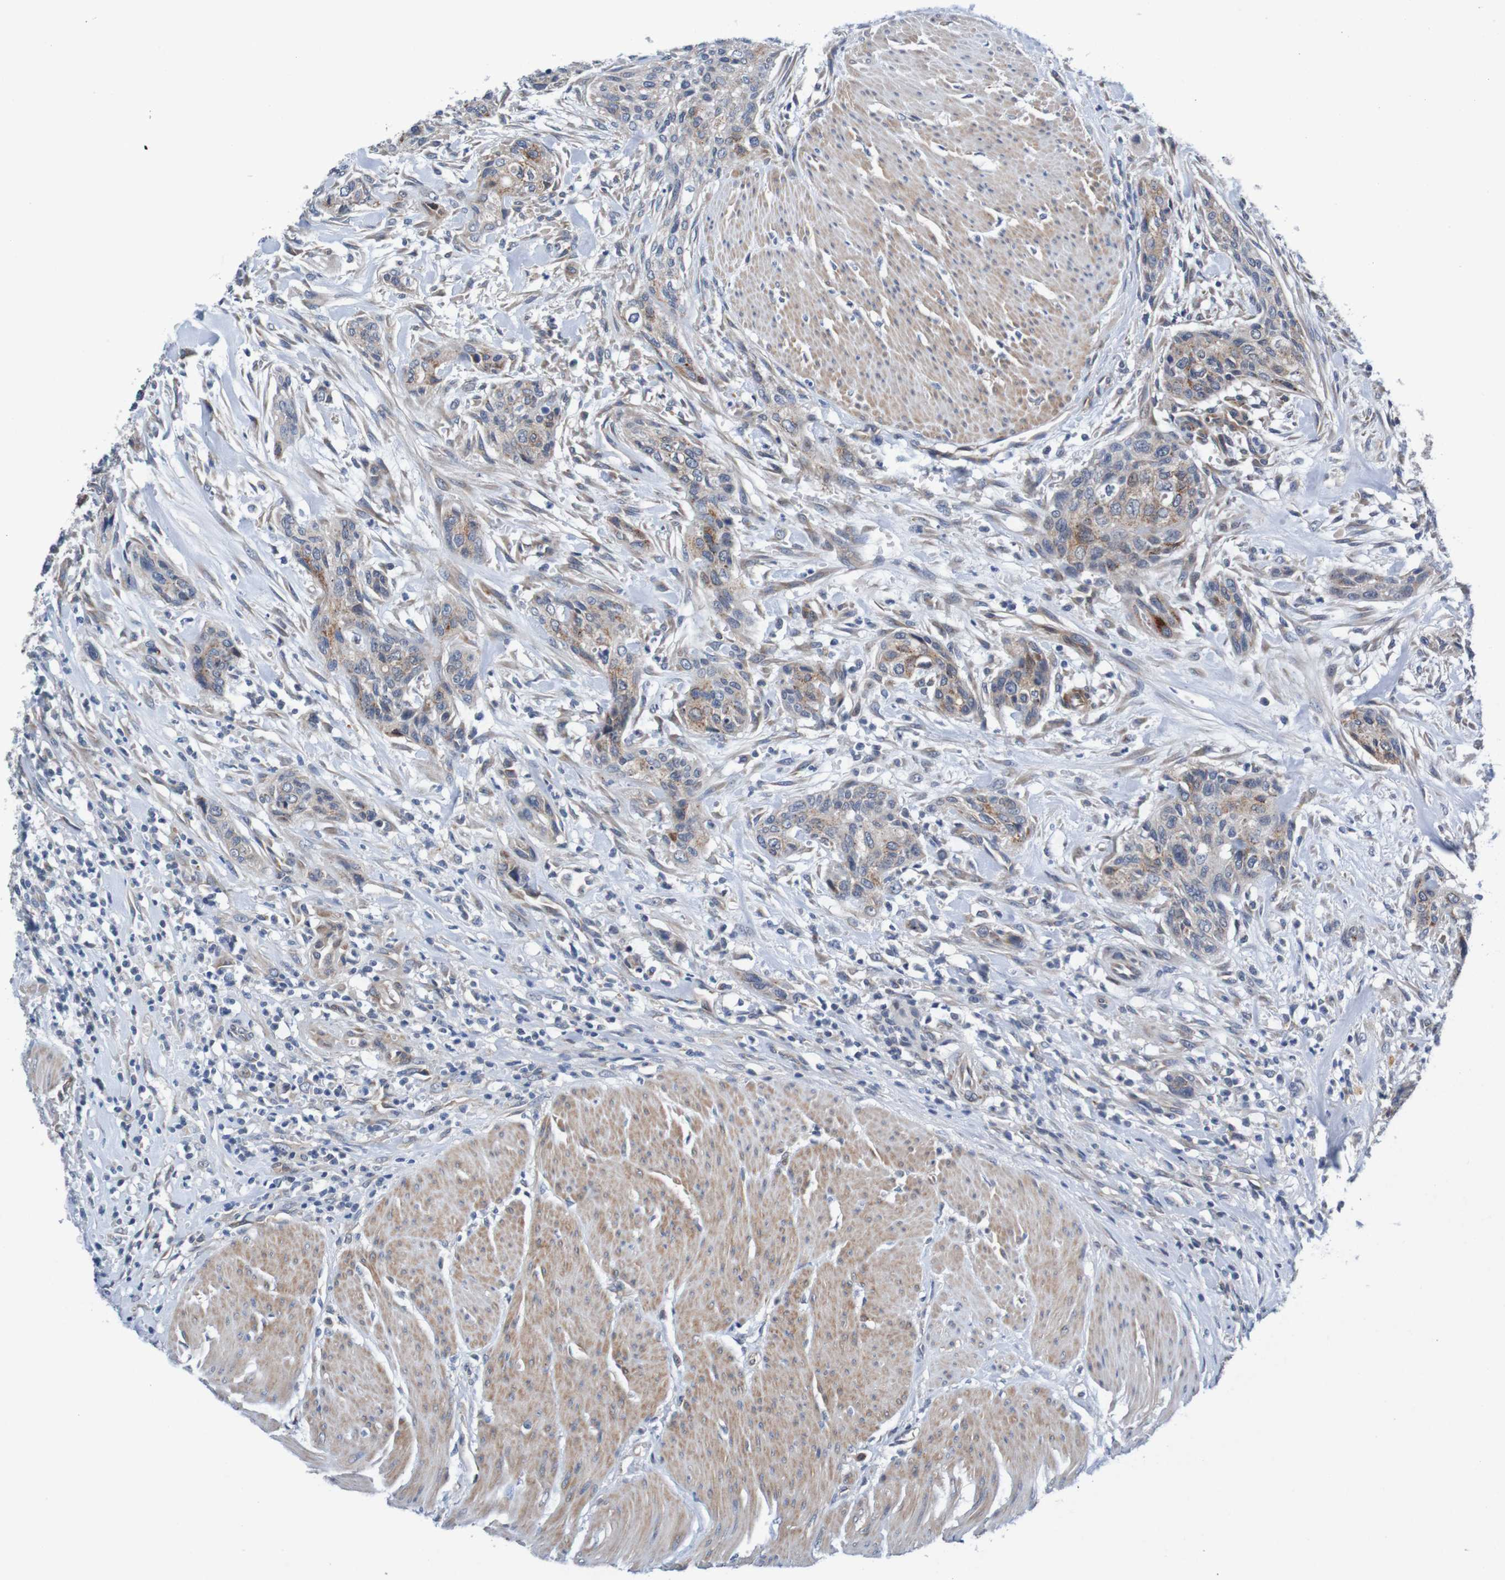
{"staining": {"intensity": "weak", "quantity": ">75%", "location": "cytoplasmic/membranous"}, "tissue": "urothelial cancer", "cell_type": "Tumor cells", "image_type": "cancer", "snomed": [{"axis": "morphology", "description": "Urothelial carcinoma, High grade"}, {"axis": "topography", "description": "Urinary bladder"}], "caption": "Brown immunohistochemical staining in human urothelial cancer reveals weak cytoplasmic/membranous staining in approximately >75% of tumor cells.", "gene": "CPED1", "patient": {"sex": "male", "age": 35}}